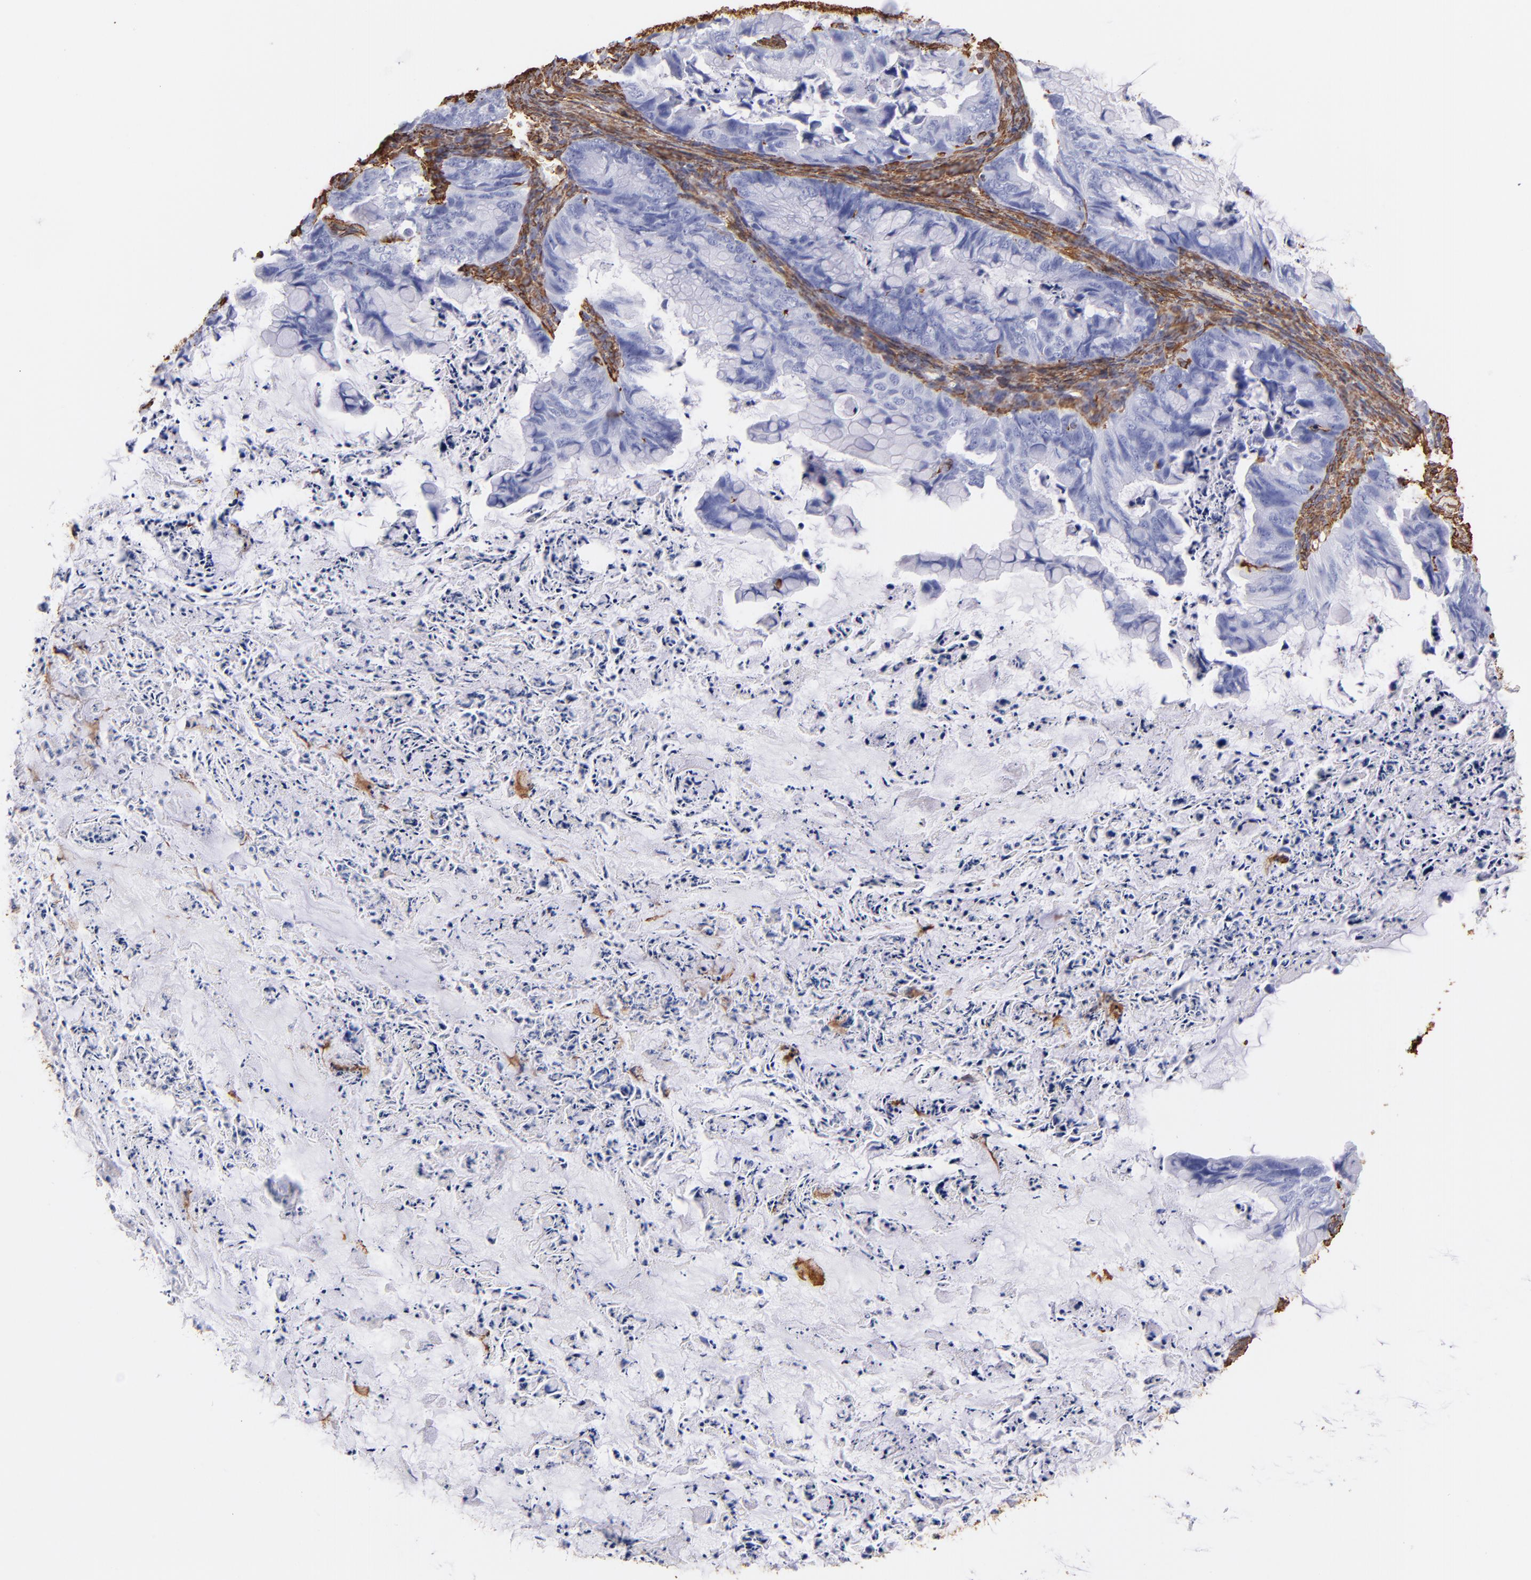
{"staining": {"intensity": "negative", "quantity": "none", "location": "none"}, "tissue": "ovarian cancer", "cell_type": "Tumor cells", "image_type": "cancer", "snomed": [{"axis": "morphology", "description": "Cystadenocarcinoma, mucinous, NOS"}, {"axis": "topography", "description": "Ovary"}], "caption": "Immunohistochemistry of ovarian cancer shows no positivity in tumor cells.", "gene": "VIM", "patient": {"sex": "female", "age": 36}}